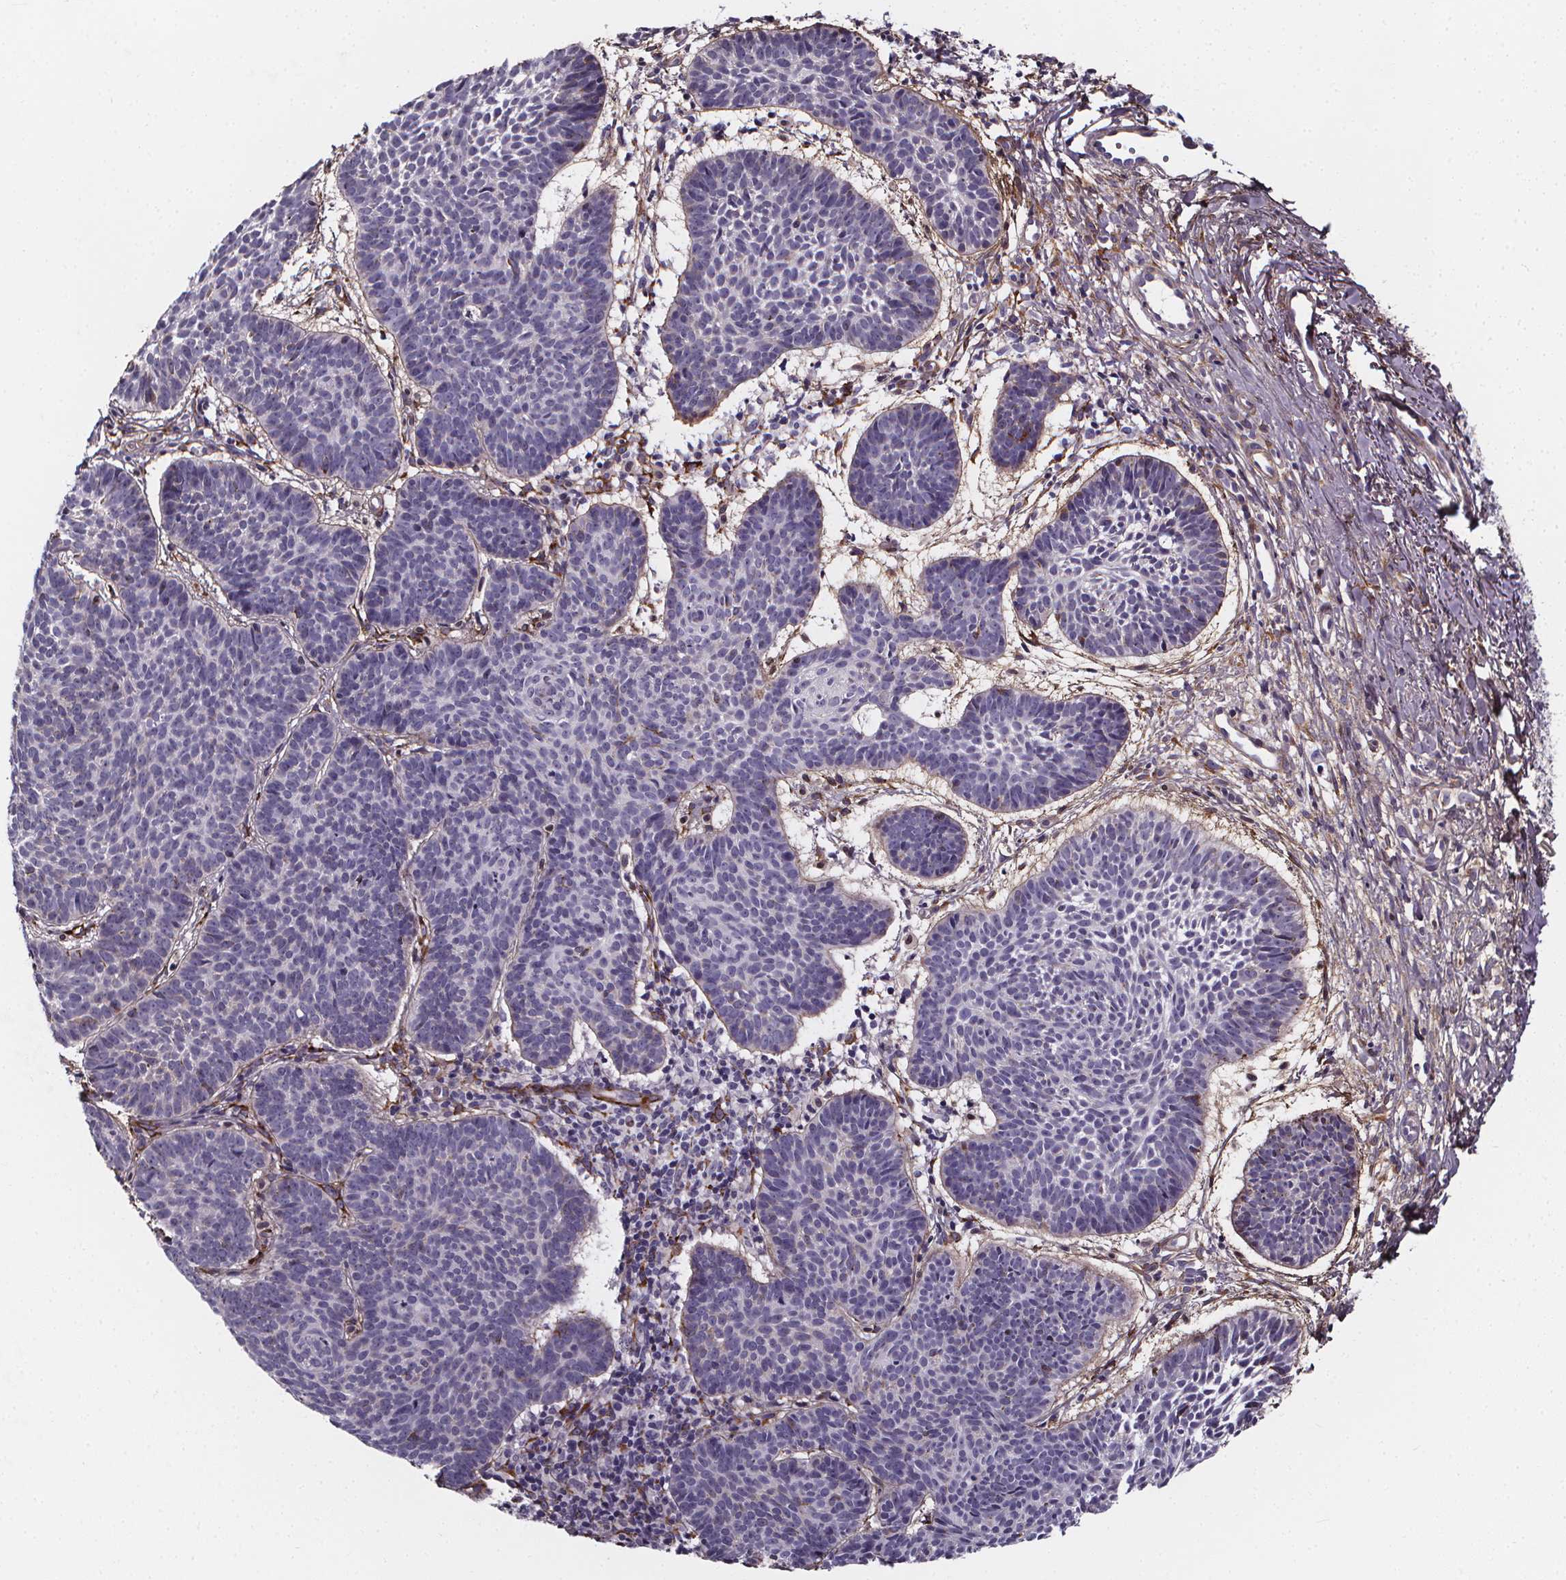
{"staining": {"intensity": "negative", "quantity": "none", "location": "none"}, "tissue": "skin cancer", "cell_type": "Tumor cells", "image_type": "cancer", "snomed": [{"axis": "morphology", "description": "Basal cell carcinoma"}, {"axis": "topography", "description": "Skin"}], "caption": "There is no significant expression in tumor cells of skin basal cell carcinoma.", "gene": "AEBP1", "patient": {"sex": "male", "age": 72}}